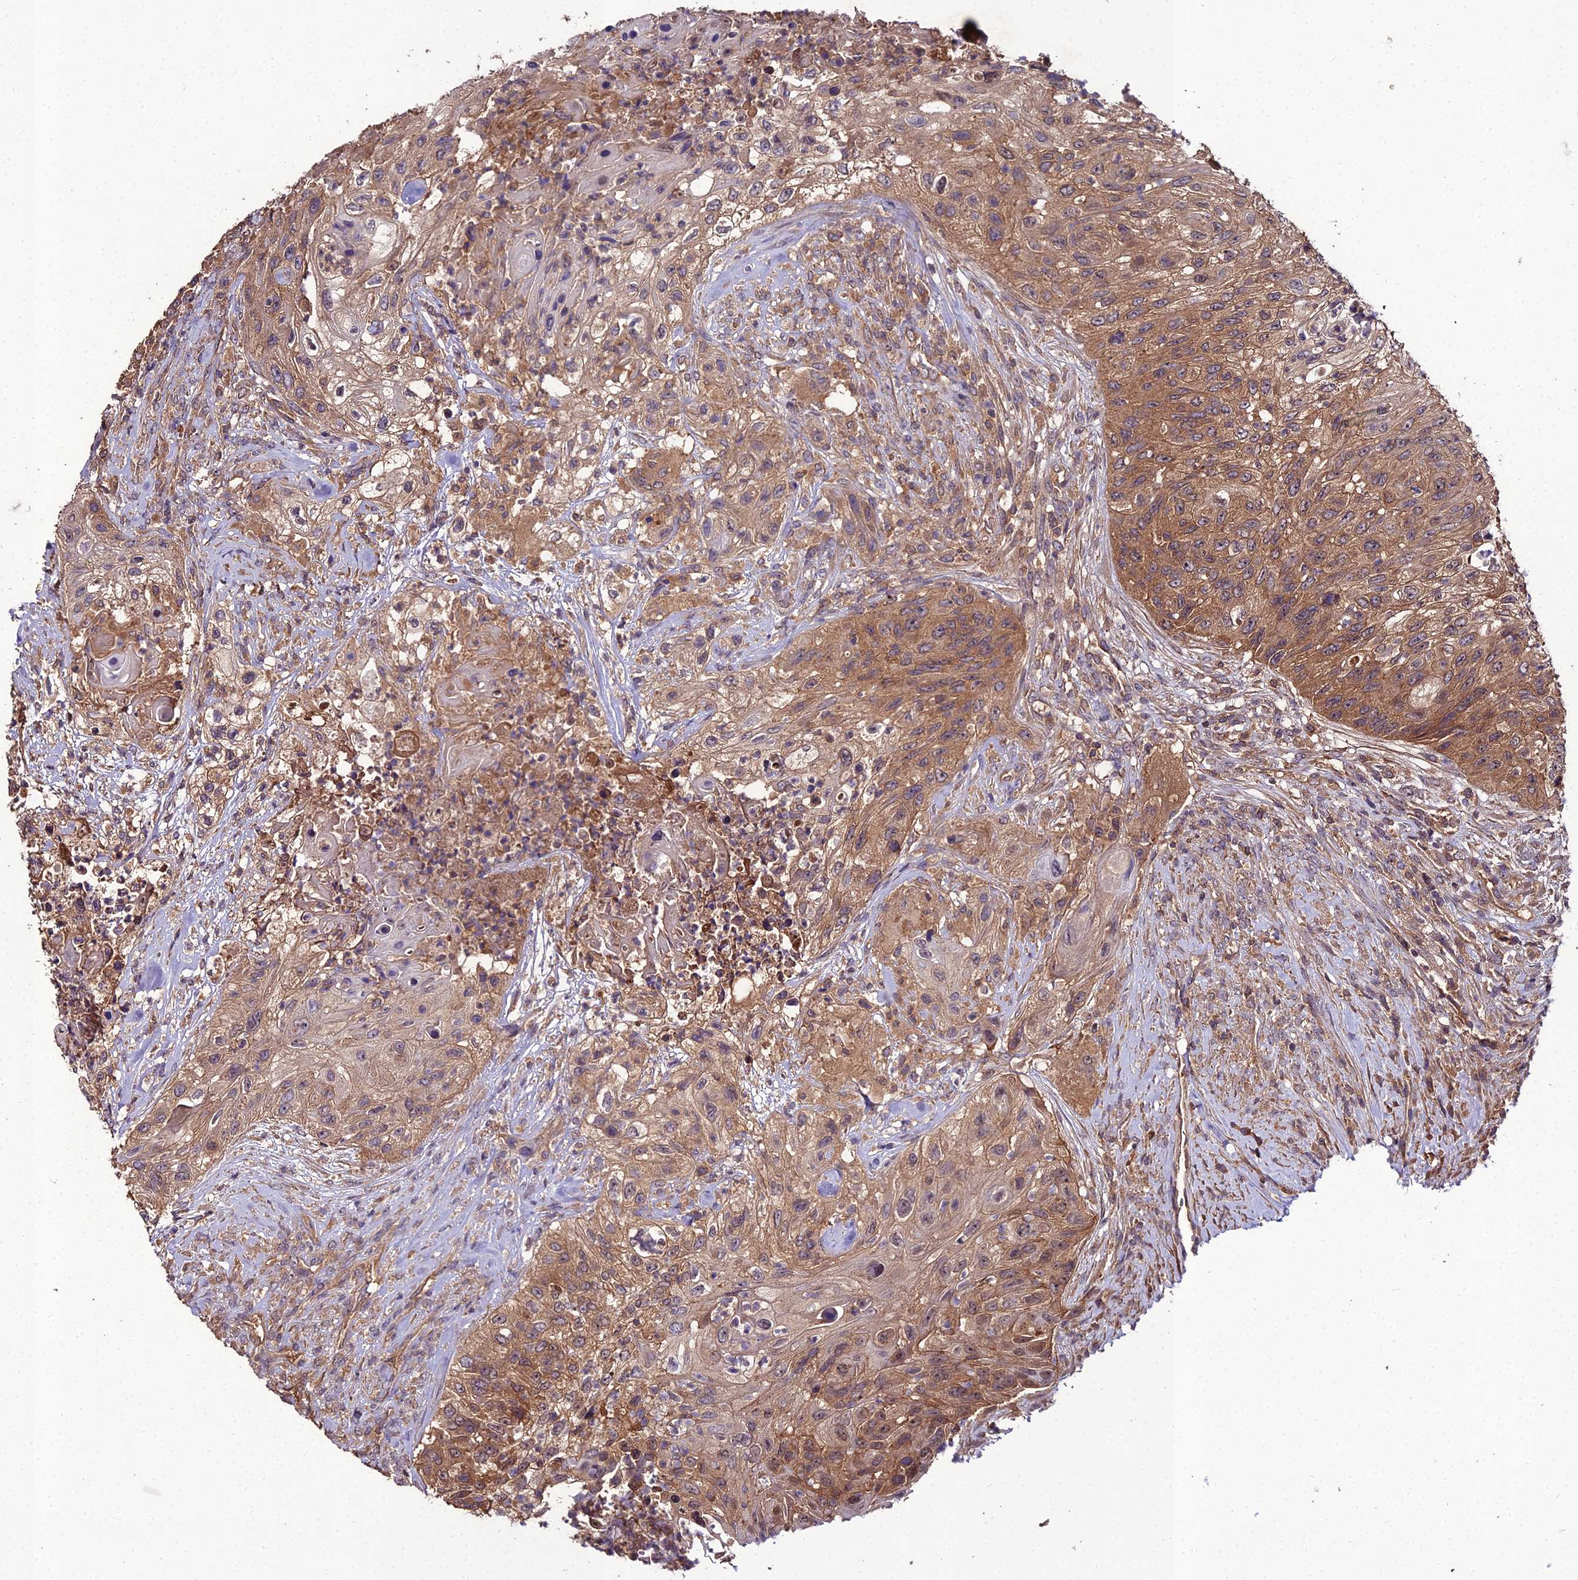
{"staining": {"intensity": "moderate", "quantity": ">75%", "location": "cytoplasmic/membranous"}, "tissue": "urothelial cancer", "cell_type": "Tumor cells", "image_type": "cancer", "snomed": [{"axis": "morphology", "description": "Urothelial carcinoma, High grade"}, {"axis": "topography", "description": "Urinary bladder"}], "caption": "This is a photomicrograph of immunohistochemistry (IHC) staining of high-grade urothelial carcinoma, which shows moderate staining in the cytoplasmic/membranous of tumor cells.", "gene": "TMEM258", "patient": {"sex": "female", "age": 60}}